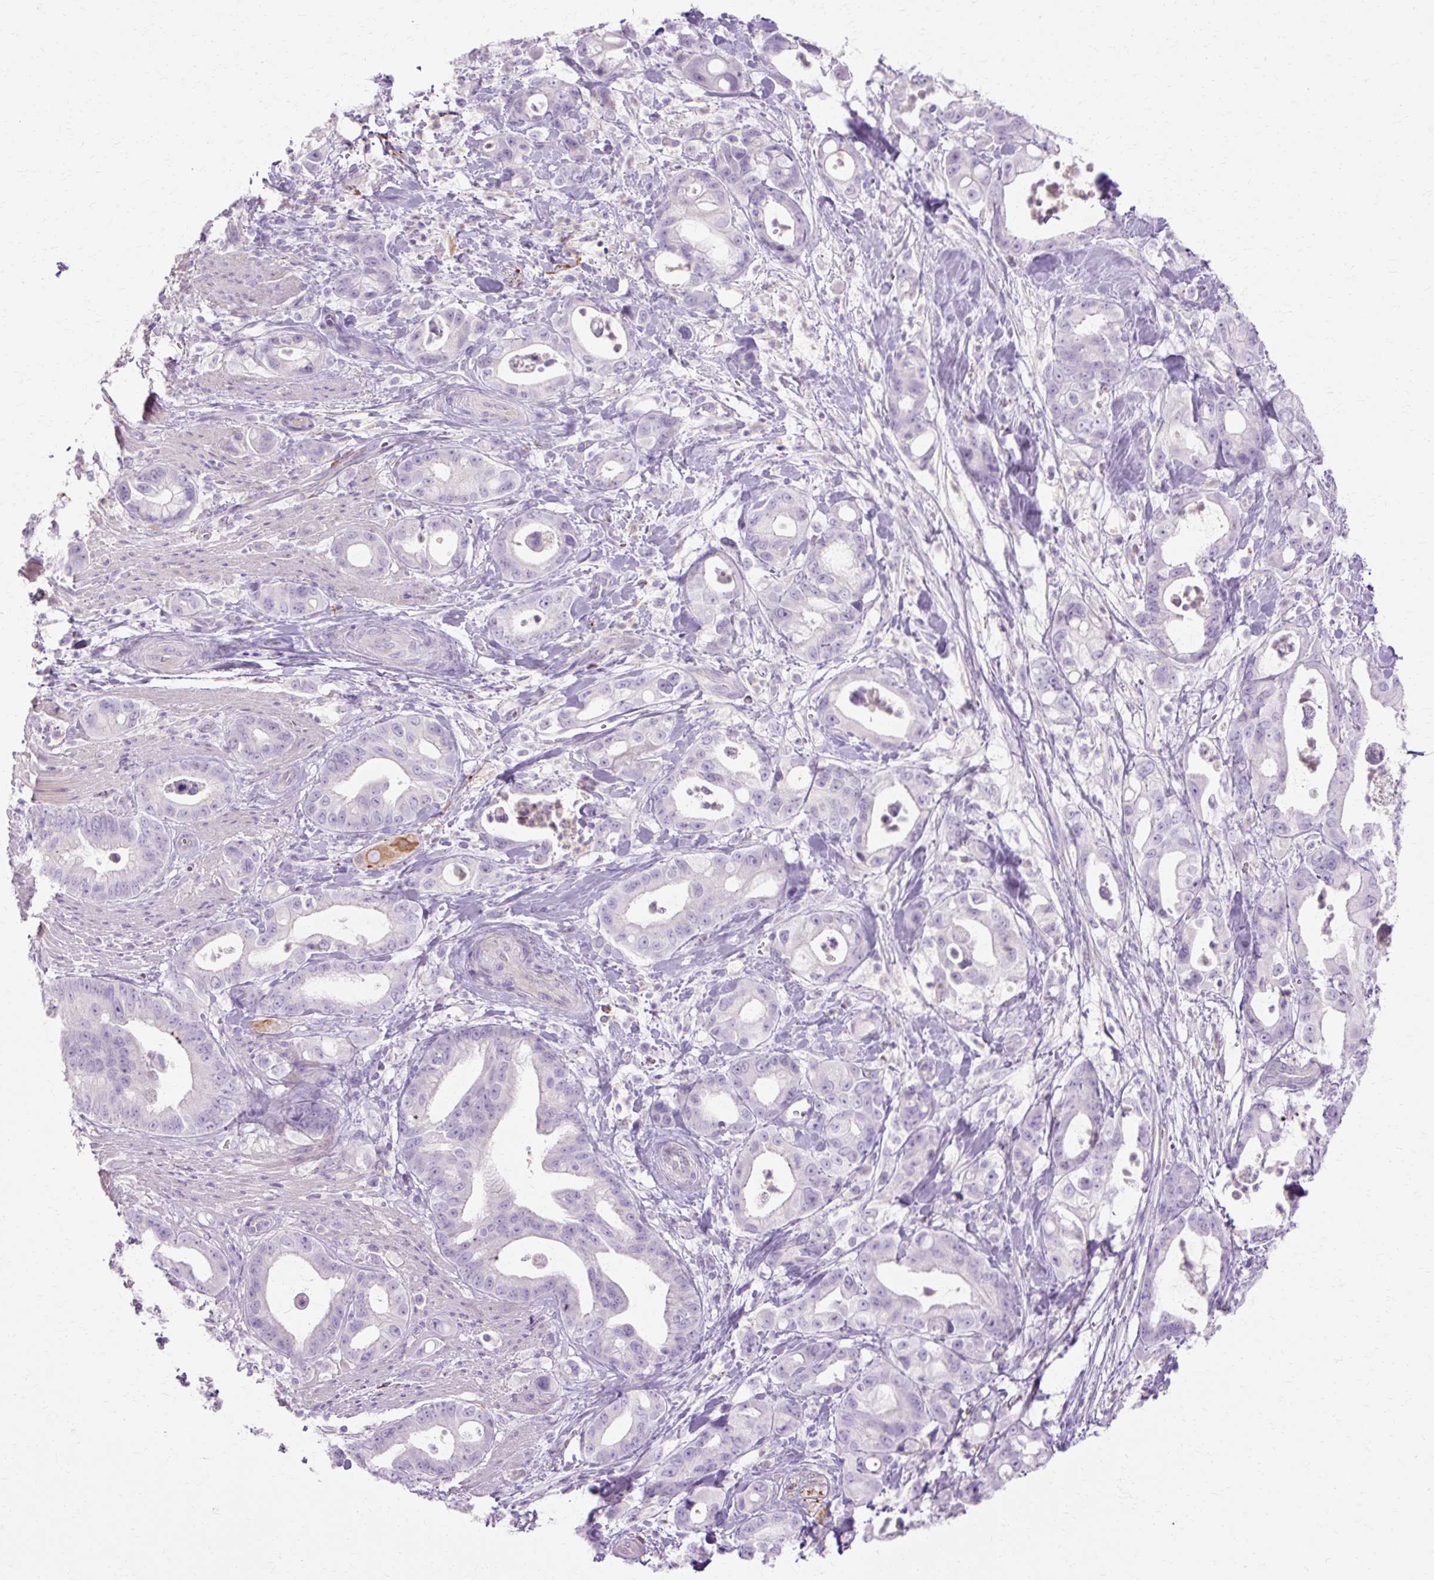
{"staining": {"intensity": "negative", "quantity": "none", "location": "none"}, "tissue": "pancreatic cancer", "cell_type": "Tumor cells", "image_type": "cancer", "snomed": [{"axis": "morphology", "description": "Adenocarcinoma, NOS"}, {"axis": "topography", "description": "Pancreas"}], "caption": "This is a histopathology image of IHC staining of adenocarcinoma (pancreatic), which shows no positivity in tumor cells.", "gene": "HSD11B1", "patient": {"sex": "male", "age": 68}}